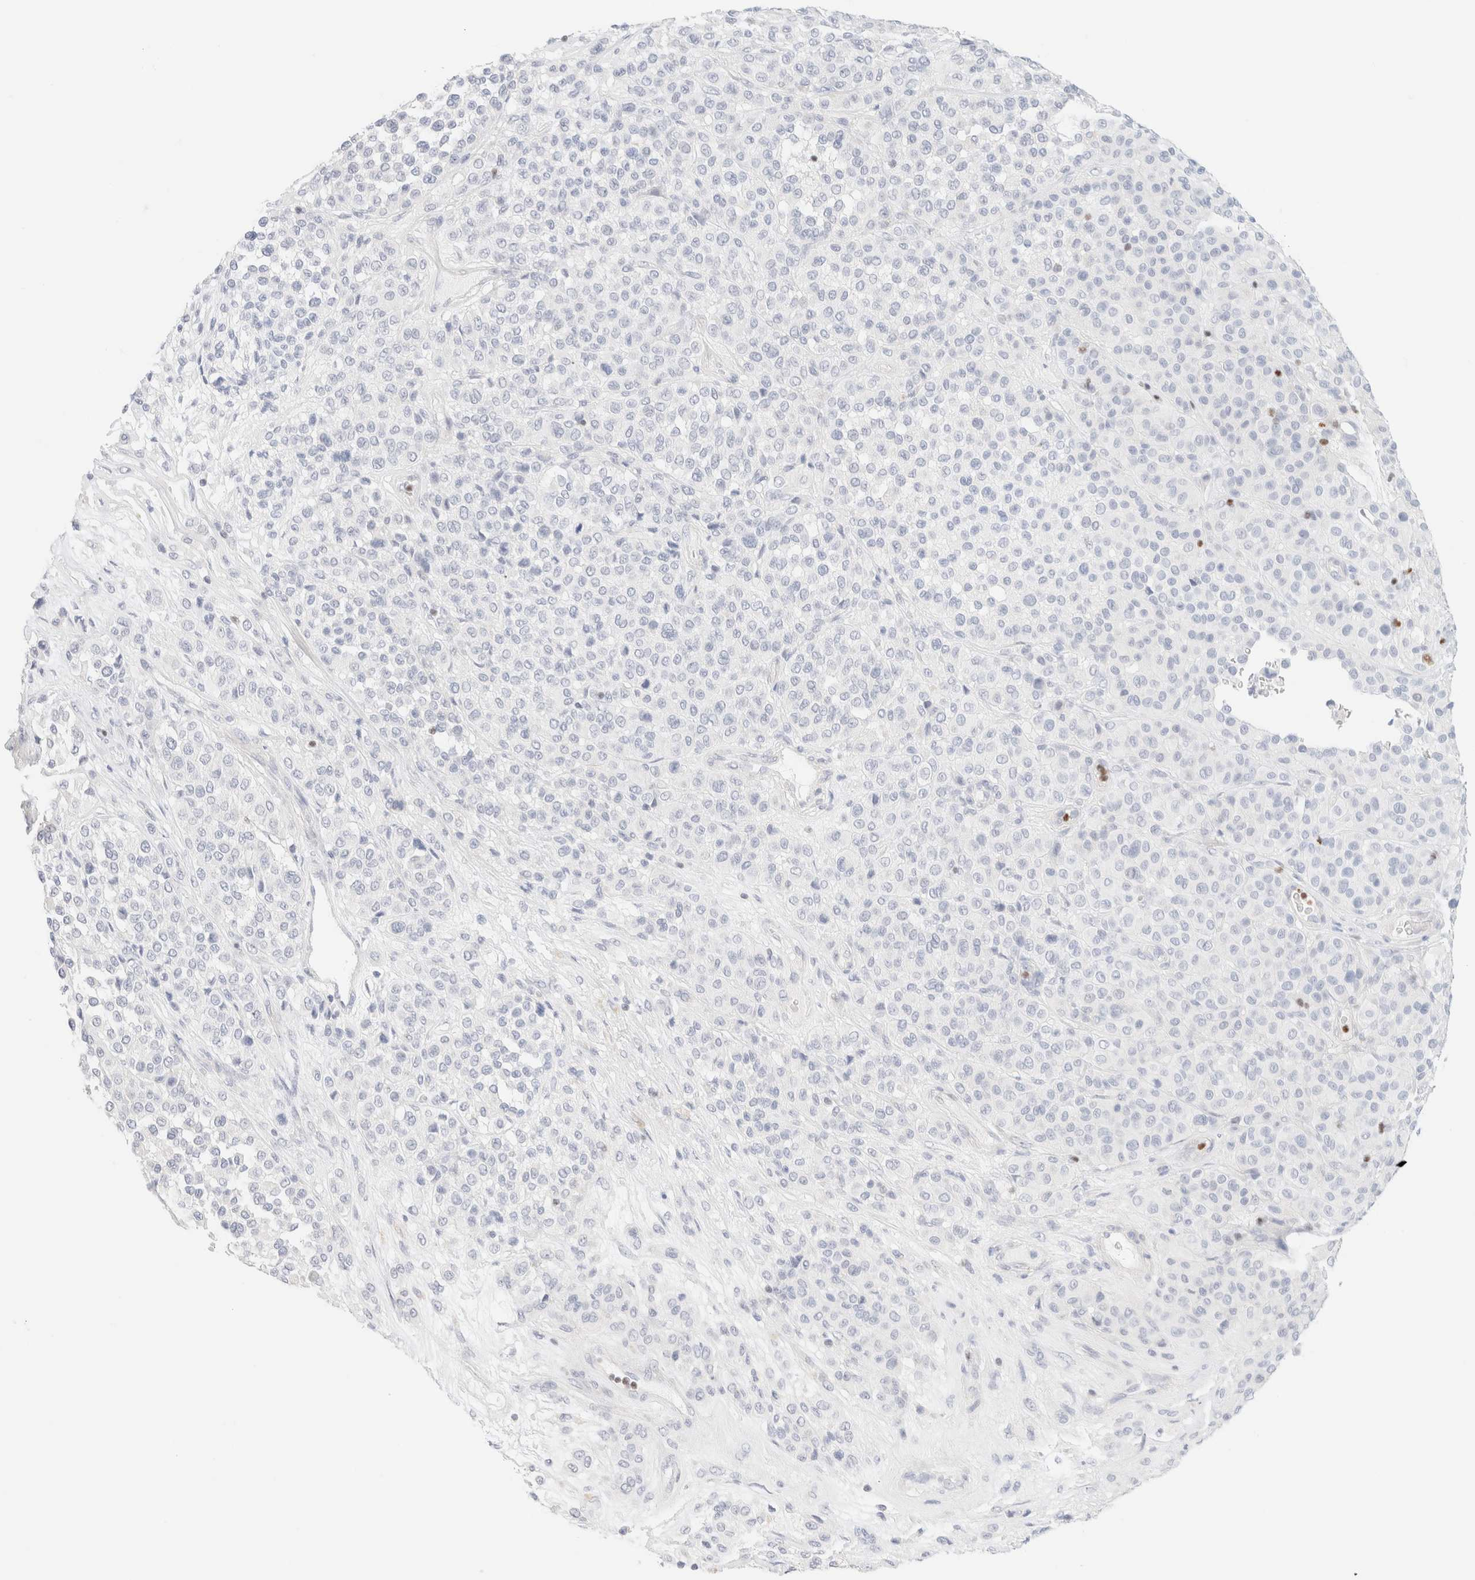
{"staining": {"intensity": "negative", "quantity": "none", "location": "none"}, "tissue": "melanoma", "cell_type": "Tumor cells", "image_type": "cancer", "snomed": [{"axis": "morphology", "description": "Malignant melanoma, Metastatic site"}, {"axis": "topography", "description": "Pancreas"}], "caption": "This is an immunohistochemistry (IHC) histopathology image of human melanoma. There is no staining in tumor cells.", "gene": "IKZF3", "patient": {"sex": "female", "age": 30}}